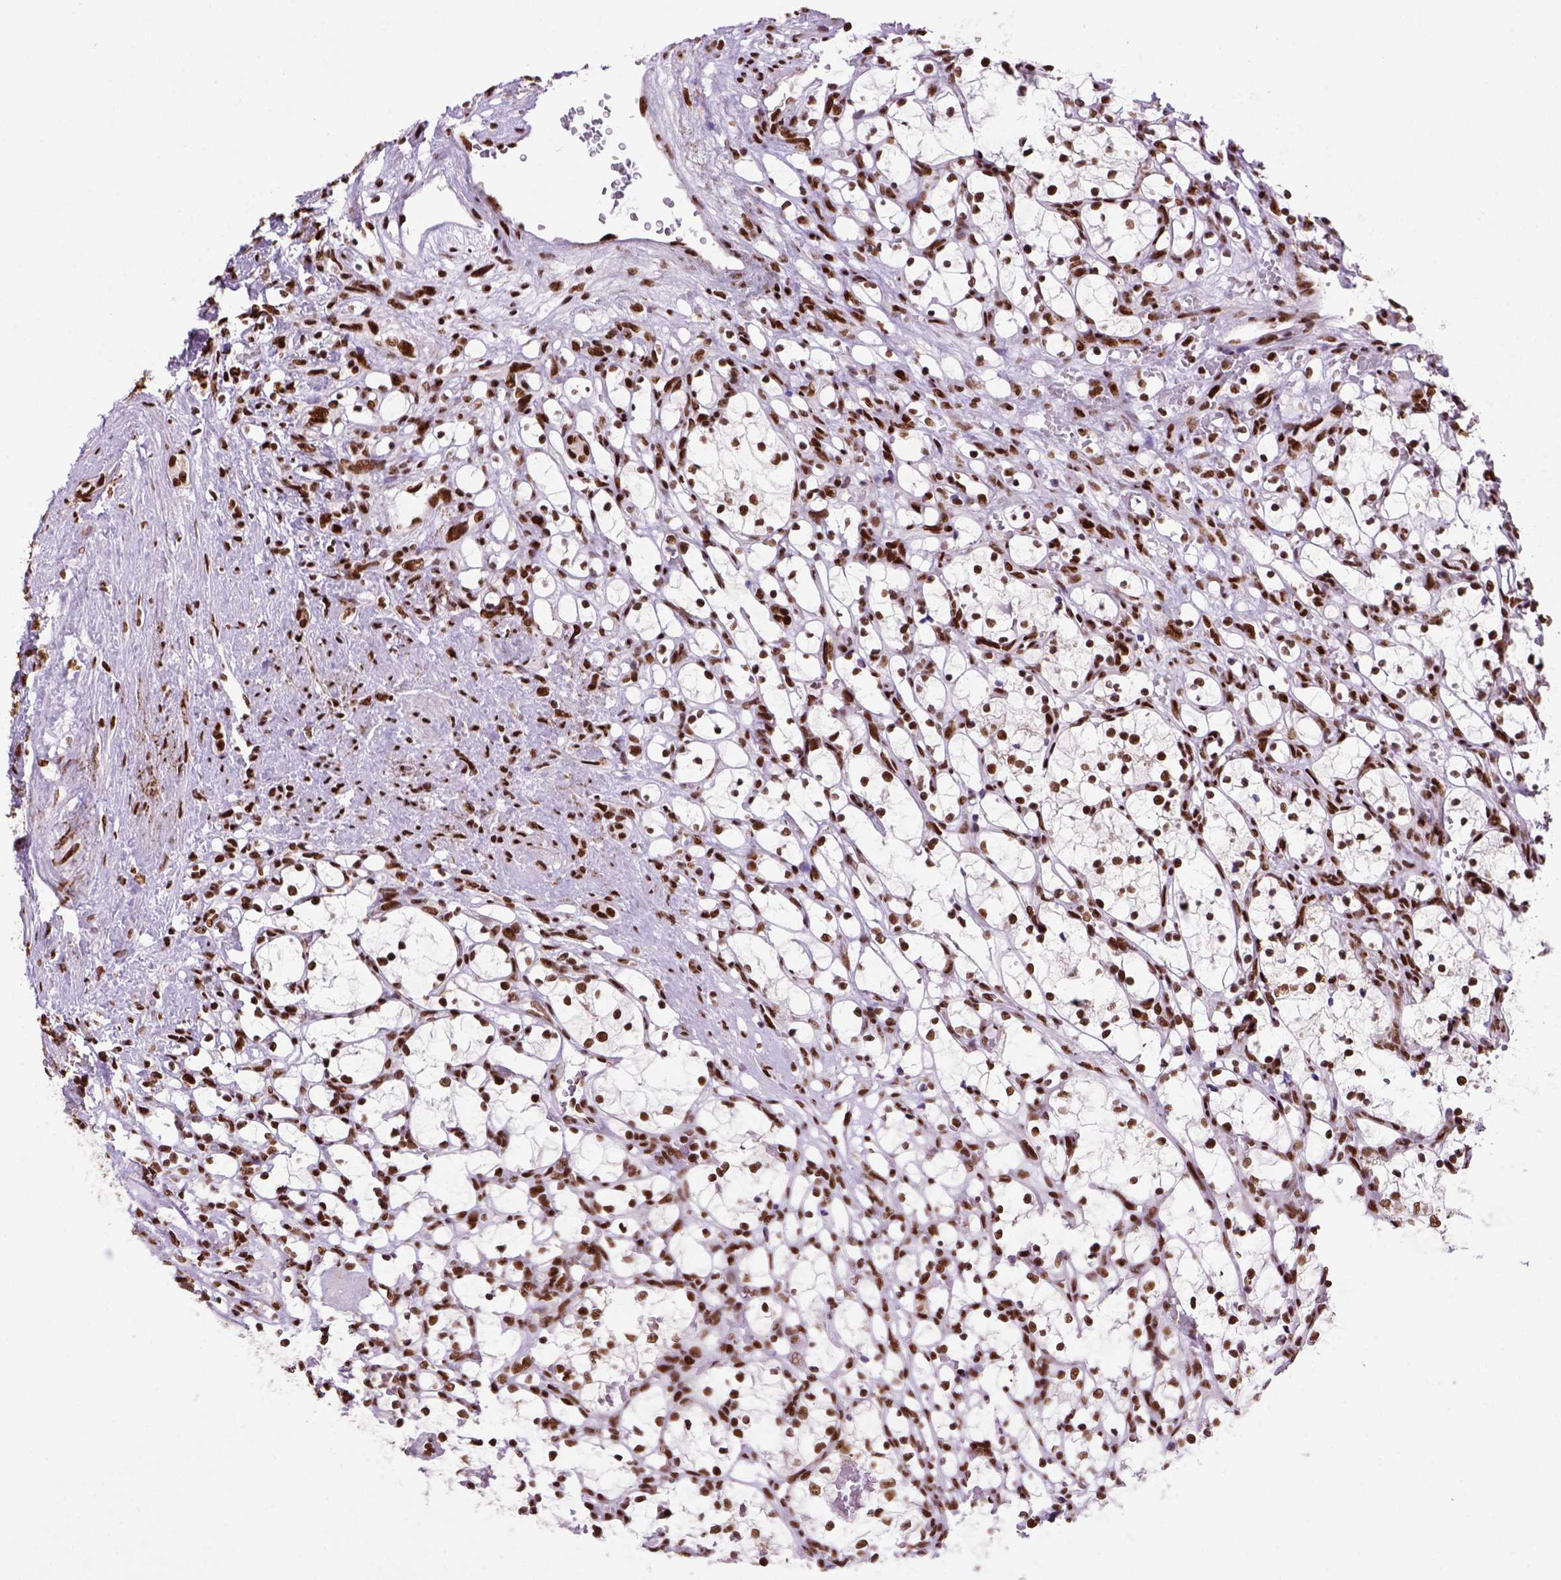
{"staining": {"intensity": "strong", "quantity": ">75%", "location": "nuclear"}, "tissue": "renal cancer", "cell_type": "Tumor cells", "image_type": "cancer", "snomed": [{"axis": "morphology", "description": "Adenocarcinoma, NOS"}, {"axis": "topography", "description": "Kidney"}], "caption": "IHC histopathology image of human renal cancer (adenocarcinoma) stained for a protein (brown), which reveals high levels of strong nuclear positivity in about >75% of tumor cells.", "gene": "NSMCE2", "patient": {"sex": "female", "age": 69}}